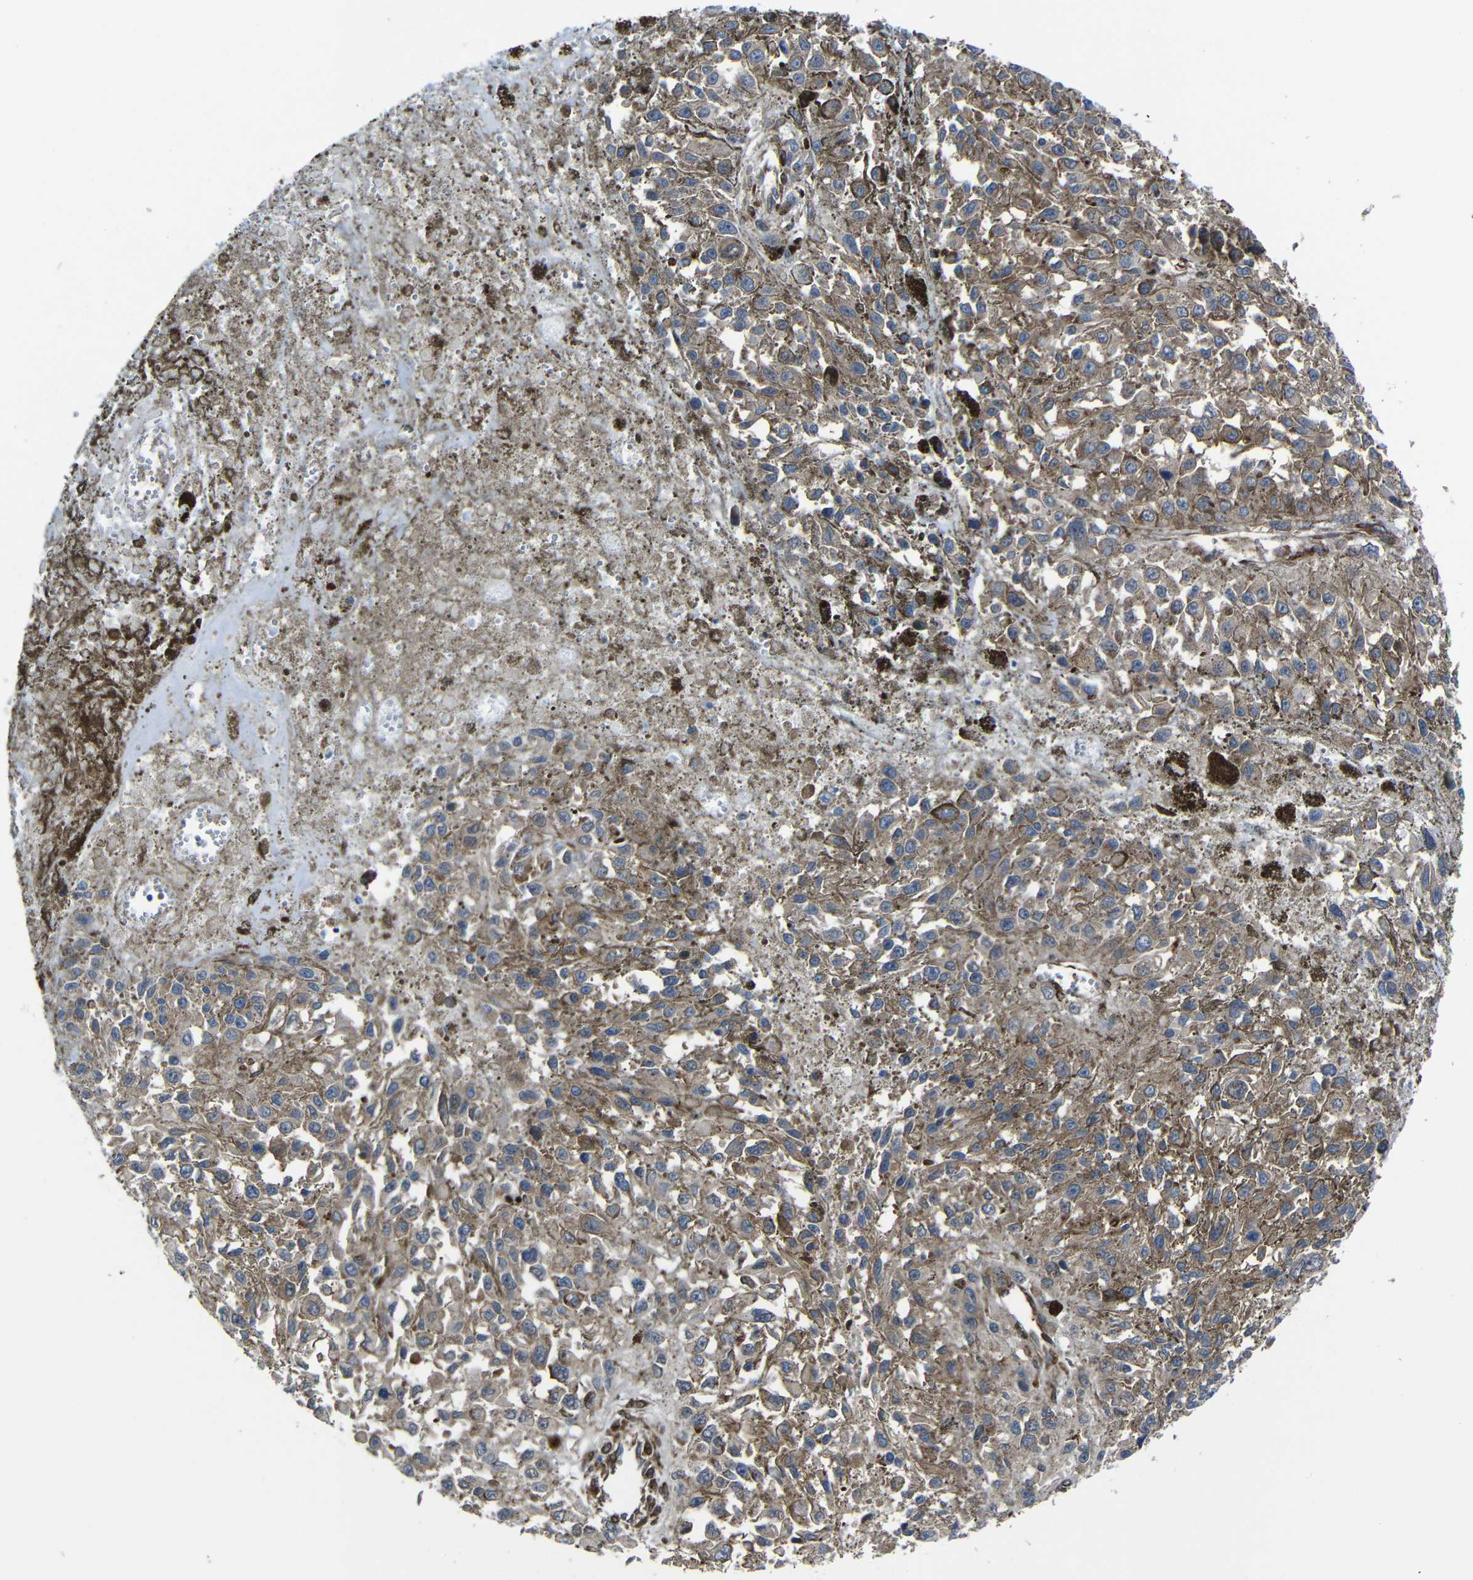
{"staining": {"intensity": "moderate", "quantity": ">75%", "location": "cytoplasmic/membranous"}, "tissue": "melanoma", "cell_type": "Tumor cells", "image_type": "cancer", "snomed": [{"axis": "morphology", "description": "Malignant melanoma, Metastatic site"}, {"axis": "topography", "description": "Lymph node"}], "caption": "Brown immunohistochemical staining in melanoma demonstrates moderate cytoplasmic/membranous expression in approximately >75% of tumor cells.", "gene": "KIAA0513", "patient": {"sex": "male", "age": 59}}